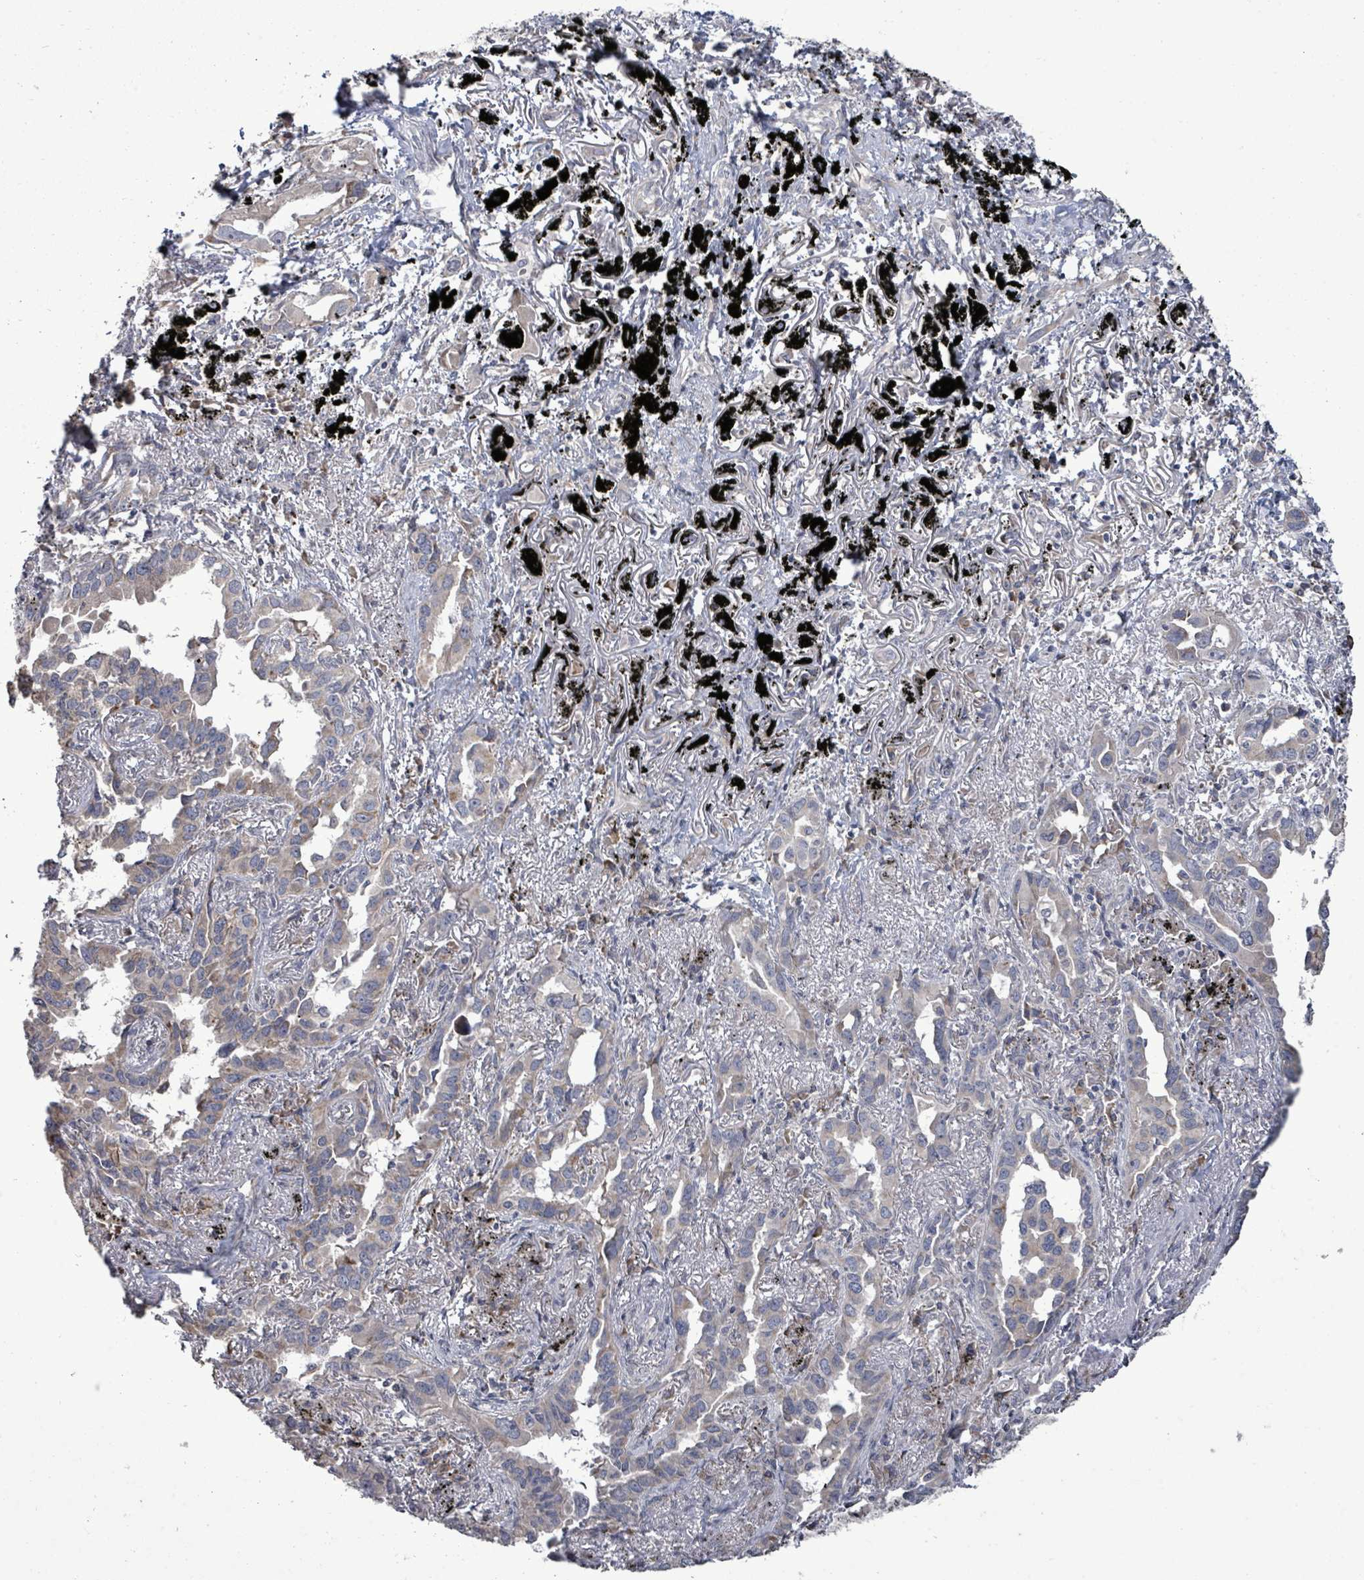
{"staining": {"intensity": "weak", "quantity": "<25%", "location": "cytoplasmic/membranous"}, "tissue": "lung cancer", "cell_type": "Tumor cells", "image_type": "cancer", "snomed": [{"axis": "morphology", "description": "Adenocarcinoma, NOS"}, {"axis": "topography", "description": "Lung"}], "caption": "IHC of lung adenocarcinoma shows no expression in tumor cells.", "gene": "POMGNT2", "patient": {"sex": "male", "age": 67}}